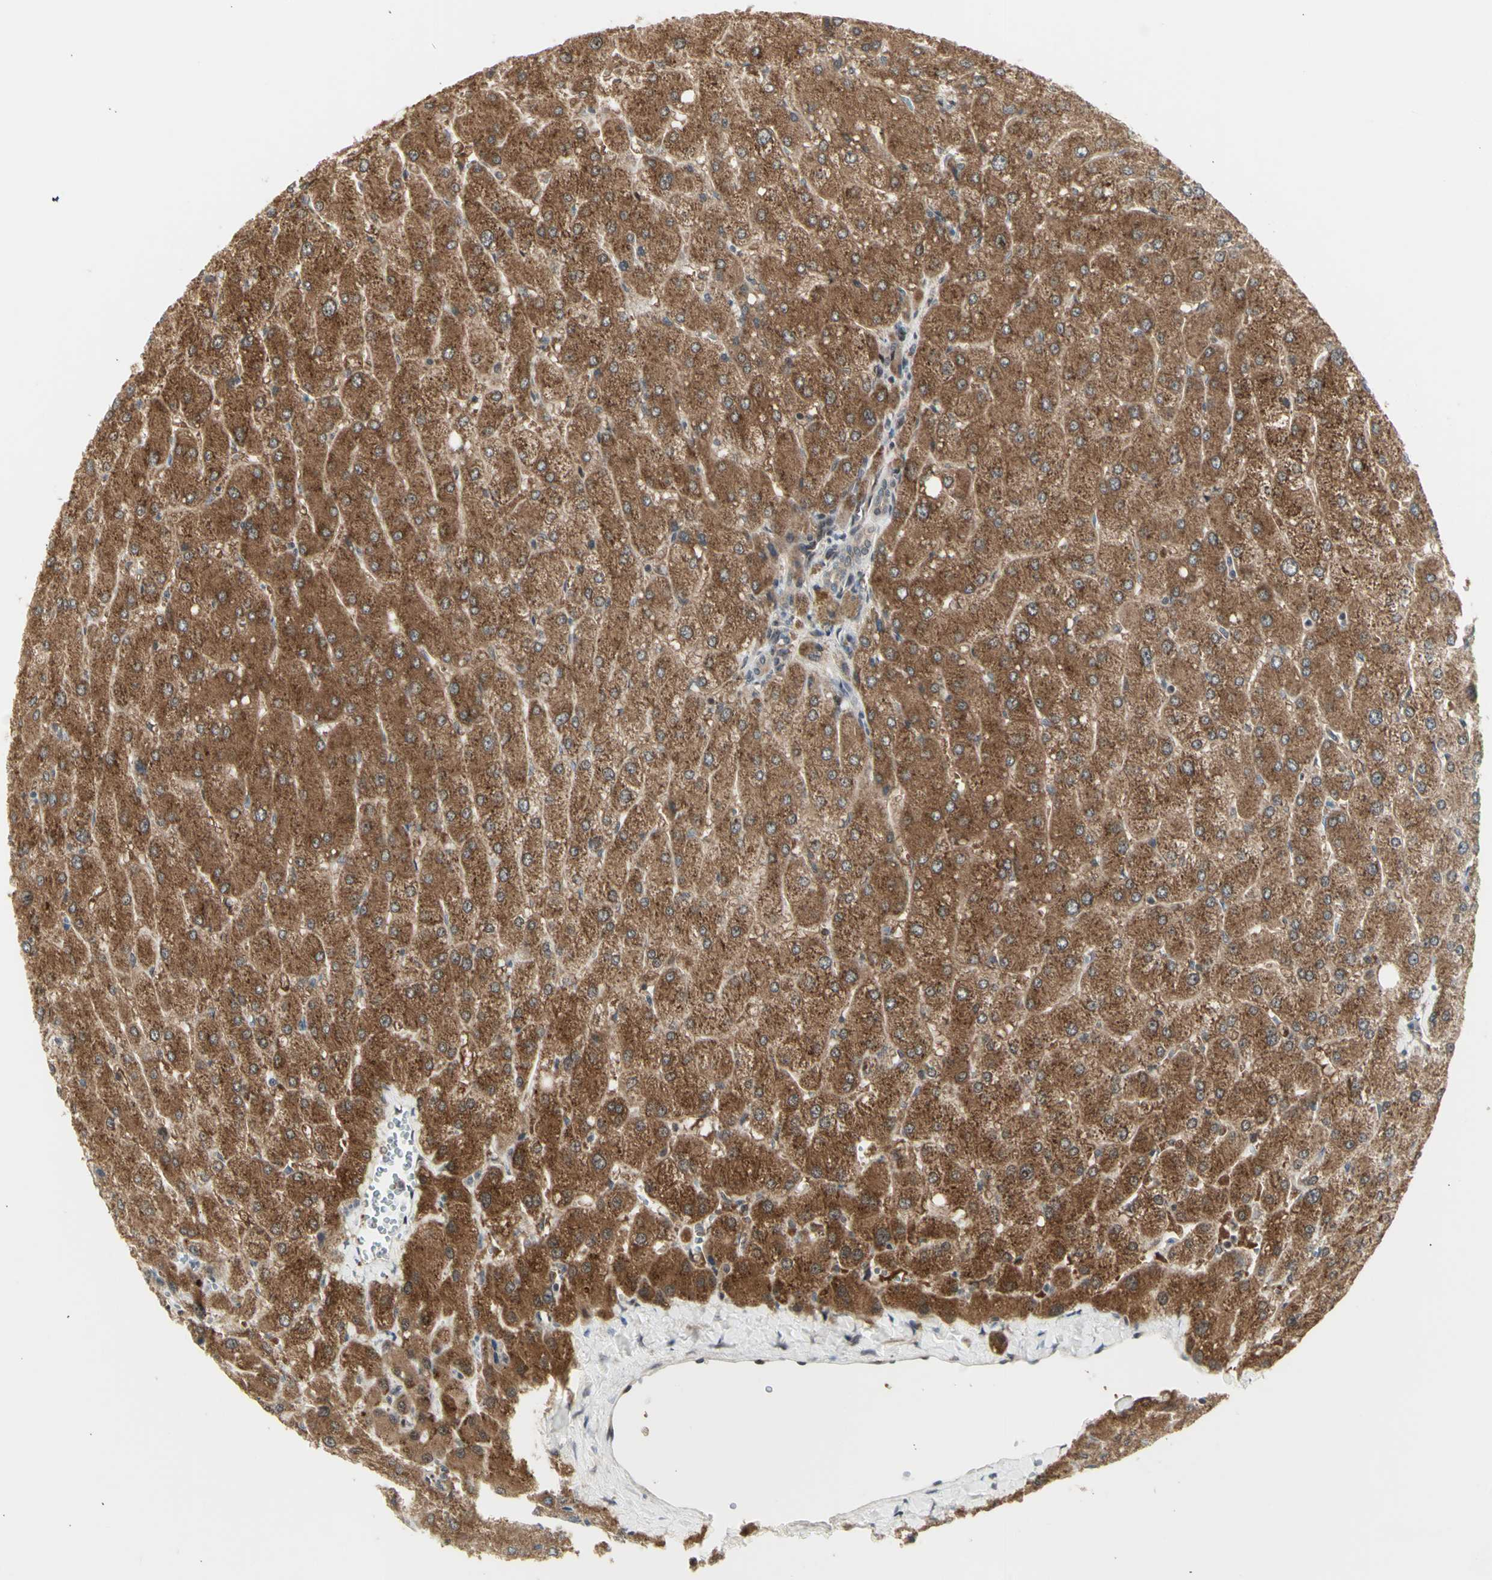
{"staining": {"intensity": "negative", "quantity": "none", "location": "none"}, "tissue": "liver", "cell_type": "Cholangiocytes", "image_type": "normal", "snomed": [{"axis": "morphology", "description": "Normal tissue, NOS"}, {"axis": "topography", "description": "Liver"}], "caption": "High power microscopy micrograph of an IHC micrograph of unremarkable liver, revealing no significant expression in cholangiocytes. (DAB immunohistochemistry (IHC) with hematoxylin counter stain).", "gene": "DHRS7B", "patient": {"sex": "male", "age": 55}}